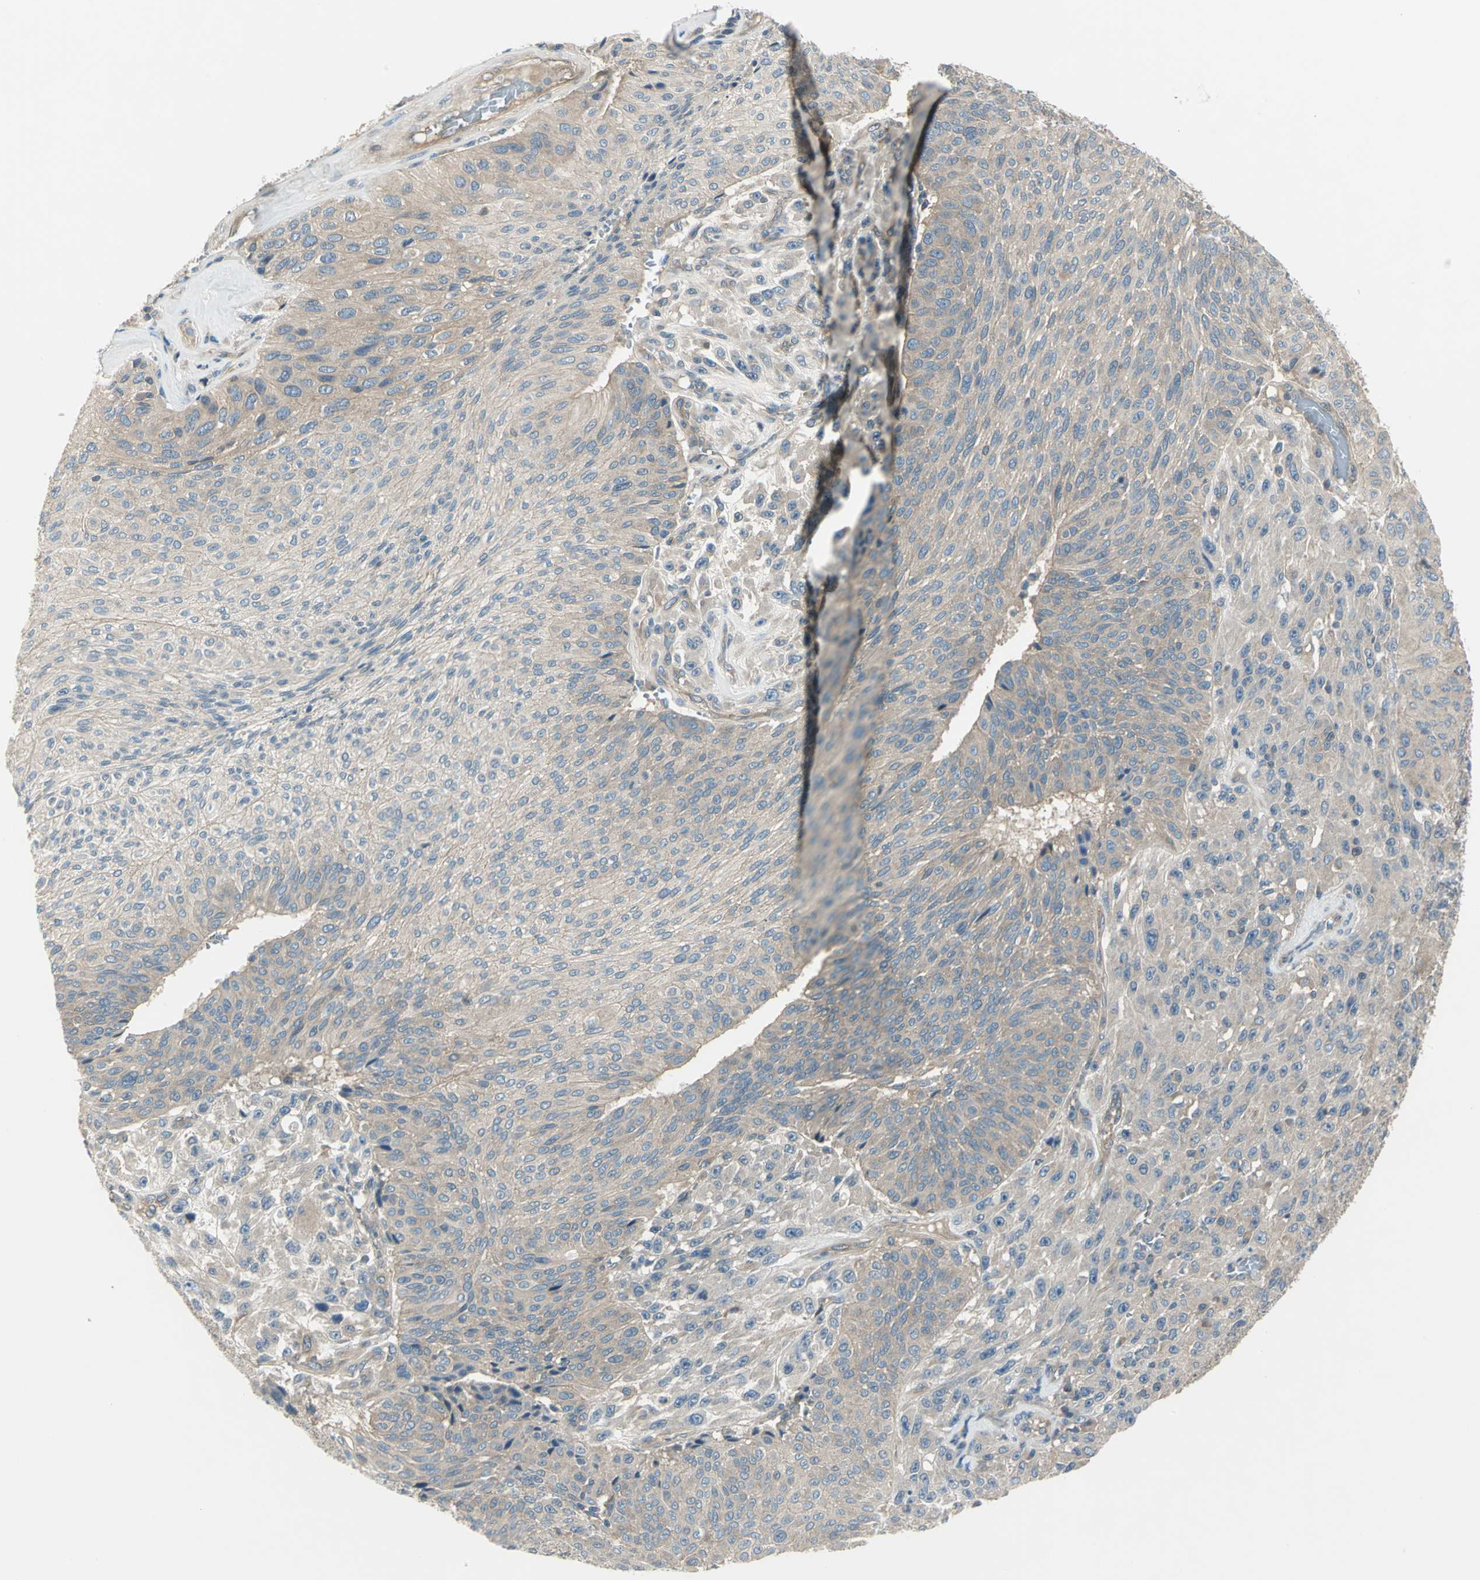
{"staining": {"intensity": "weak", "quantity": ">75%", "location": "cytoplasmic/membranous"}, "tissue": "urothelial cancer", "cell_type": "Tumor cells", "image_type": "cancer", "snomed": [{"axis": "morphology", "description": "Urothelial carcinoma, High grade"}, {"axis": "topography", "description": "Urinary bladder"}], "caption": "Immunohistochemical staining of urothelial cancer exhibits low levels of weak cytoplasmic/membranous expression in approximately >75% of tumor cells. (DAB (3,3'-diaminobenzidine) IHC with brightfield microscopy, high magnification).", "gene": "PRKAA1", "patient": {"sex": "male", "age": 66}}